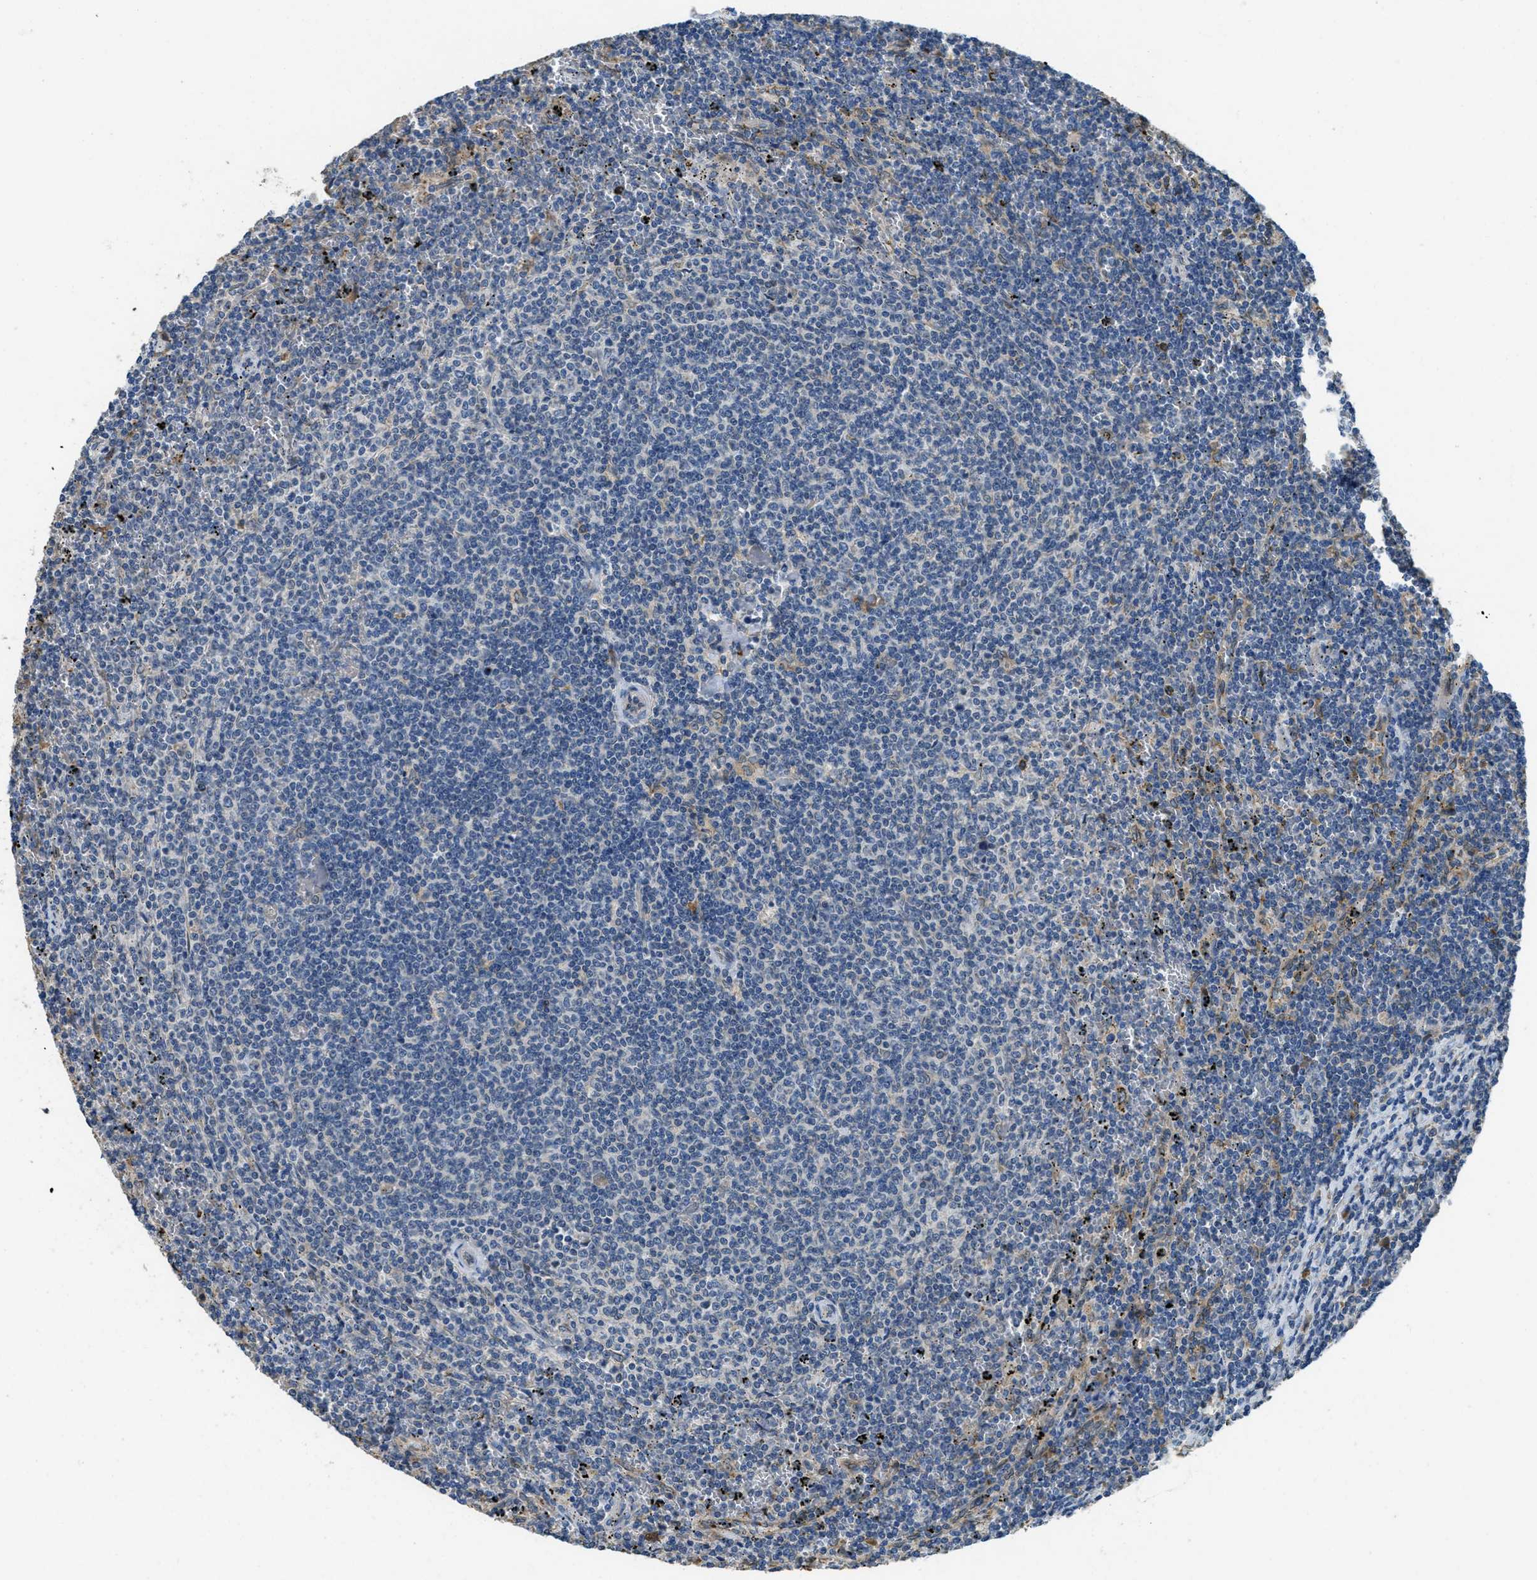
{"staining": {"intensity": "negative", "quantity": "none", "location": "none"}, "tissue": "lymphoma", "cell_type": "Tumor cells", "image_type": "cancer", "snomed": [{"axis": "morphology", "description": "Malignant lymphoma, non-Hodgkin's type, Low grade"}, {"axis": "topography", "description": "Spleen"}], "caption": "Immunohistochemistry of human lymphoma demonstrates no positivity in tumor cells. (DAB (3,3'-diaminobenzidine) immunohistochemistry (IHC), high magnification).", "gene": "MPDU1", "patient": {"sex": "female", "age": 50}}